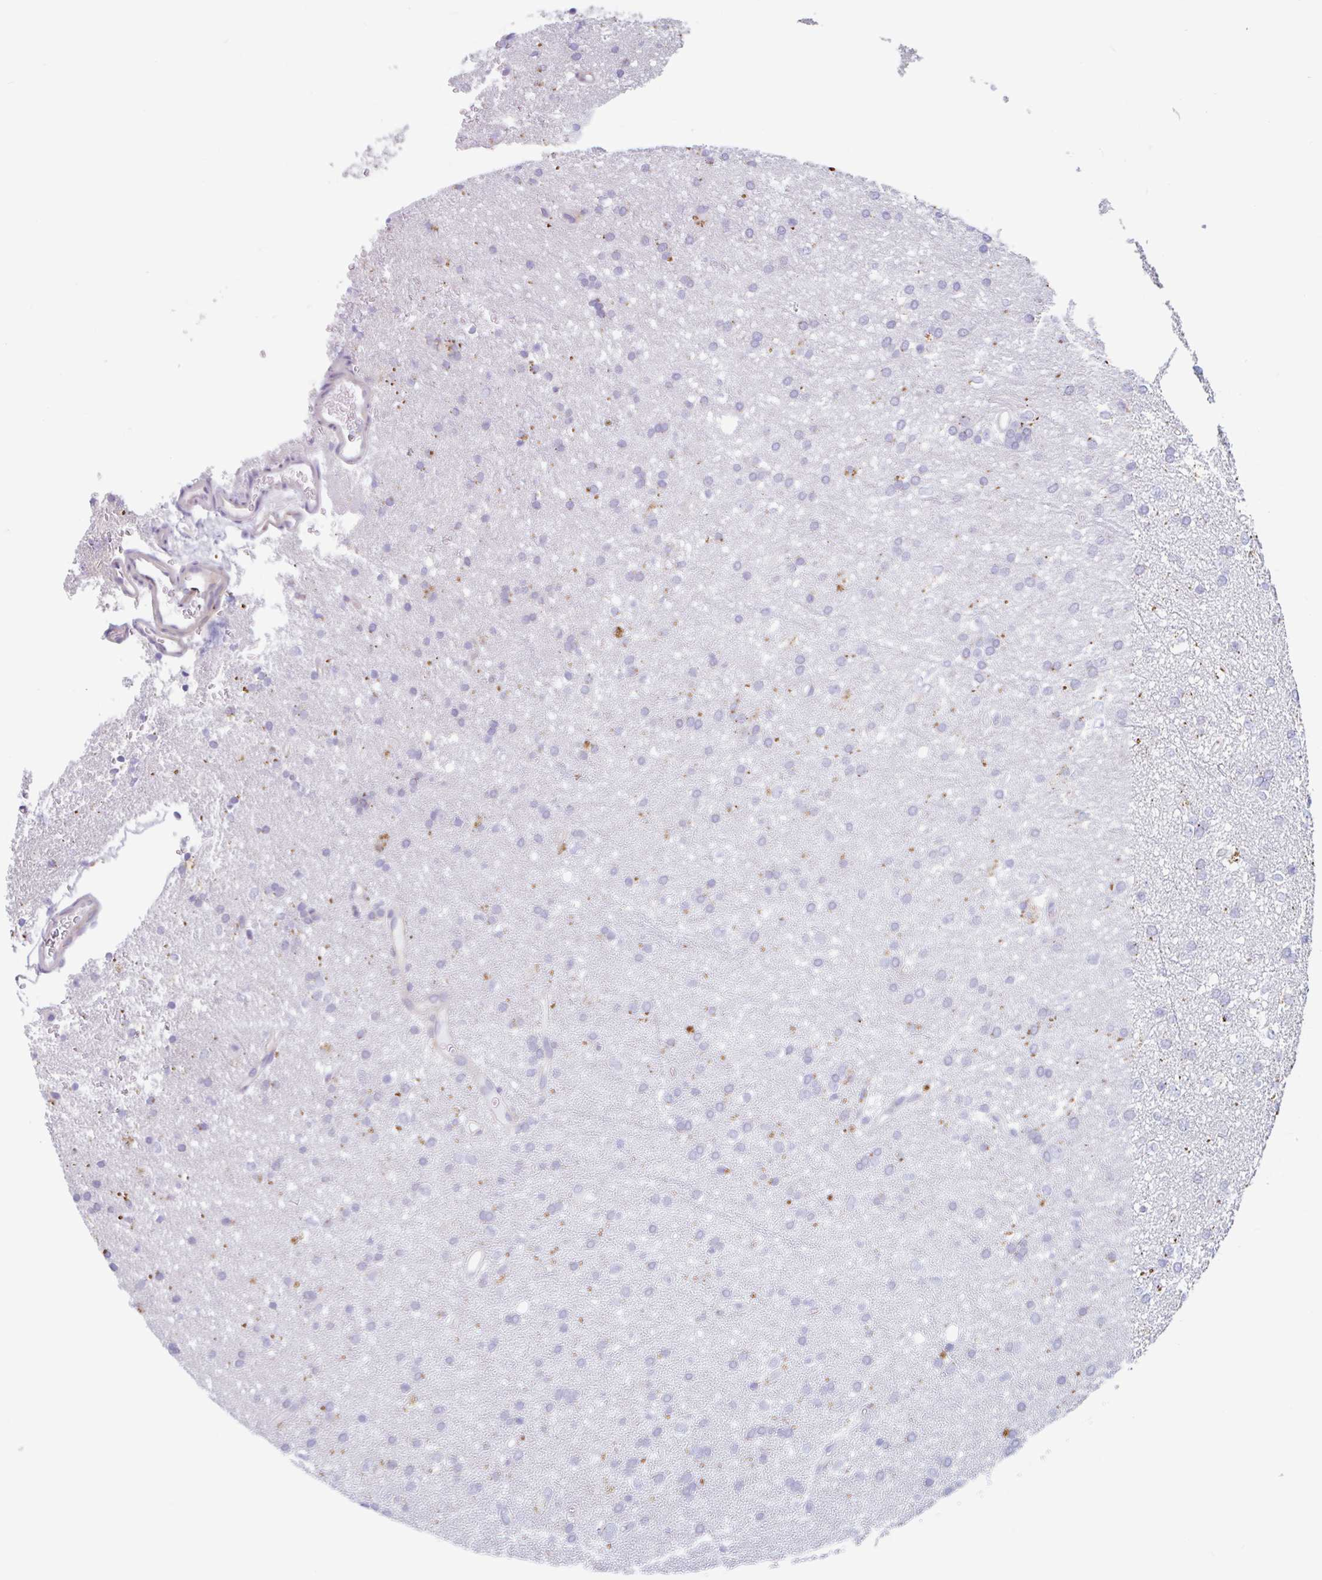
{"staining": {"intensity": "negative", "quantity": "none", "location": "none"}, "tissue": "glioma", "cell_type": "Tumor cells", "image_type": "cancer", "snomed": [{"axis": "morphology", "description": "Glioma, malignant, Low grade"}, {"axis": "topography", "description": "Brain"}], "caption": "Tumor cells show no significant protein positivity in malignant glioma (low-grade).", "gene": "LENG9", "patient": {"sex": "female", "age": 33}}